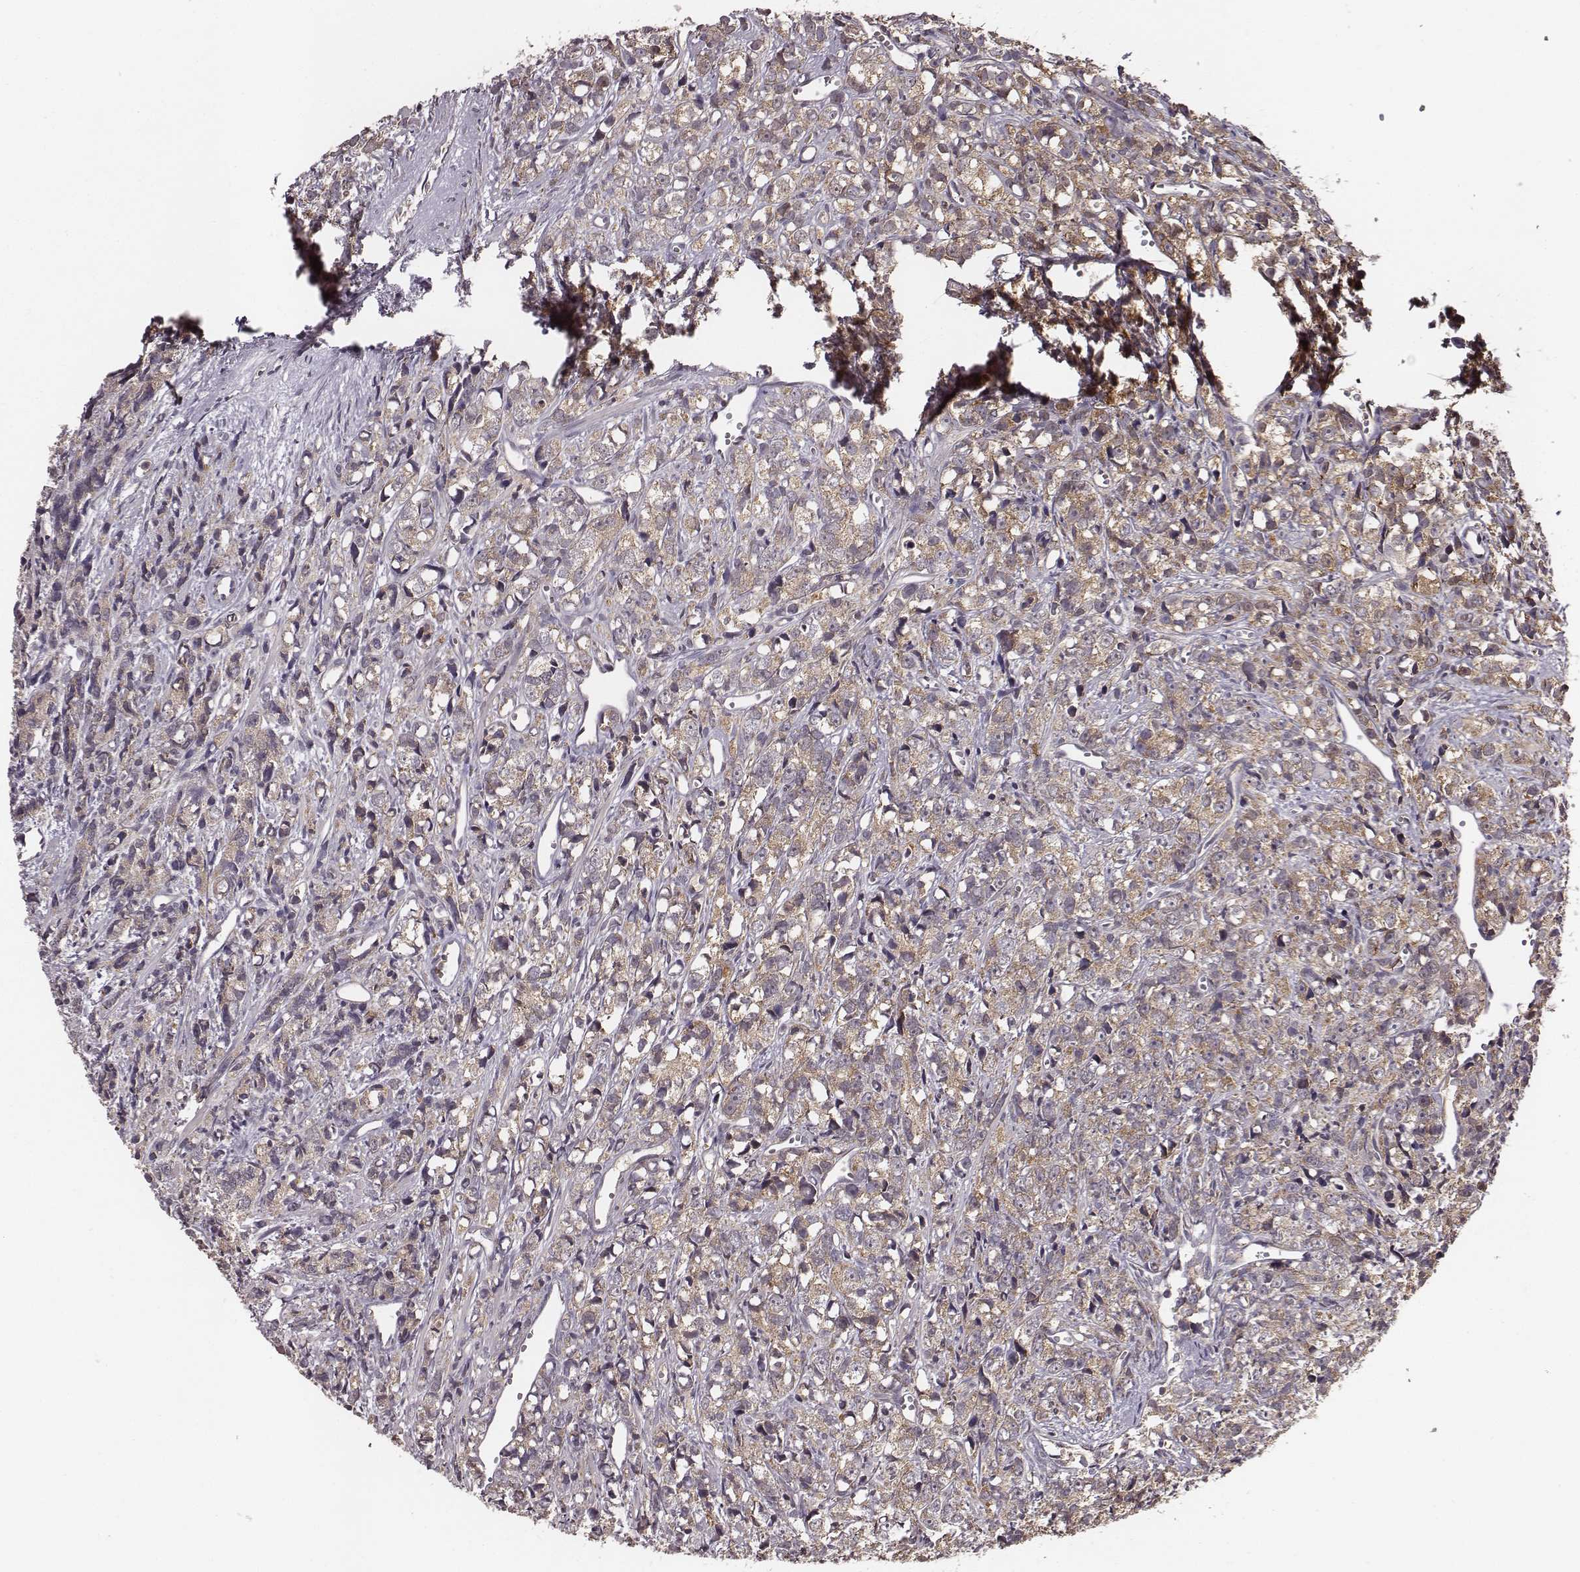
{"staining": {"intensity": "moderate", "quantity": ">75%", "location": "cytoplasmic/membranous"}, "tissue": "prostate cancer", "cell_type": "Tumor cells", "image_type": "cancer", "snomed": [{"axis": "morphology", "description": "Adenocarcinoma, High grade"}, {"axis": "topography", "description": "Prostate"}], "caption": "IHC of adenocarcinoma (high-grade) (prostate) demonstrates medium levels of moderate cytoplasmic/membranous staining in about >75% of tumor cells.", "gene": "VPS26A", "patient": {"sex": "male", "age": 77}}